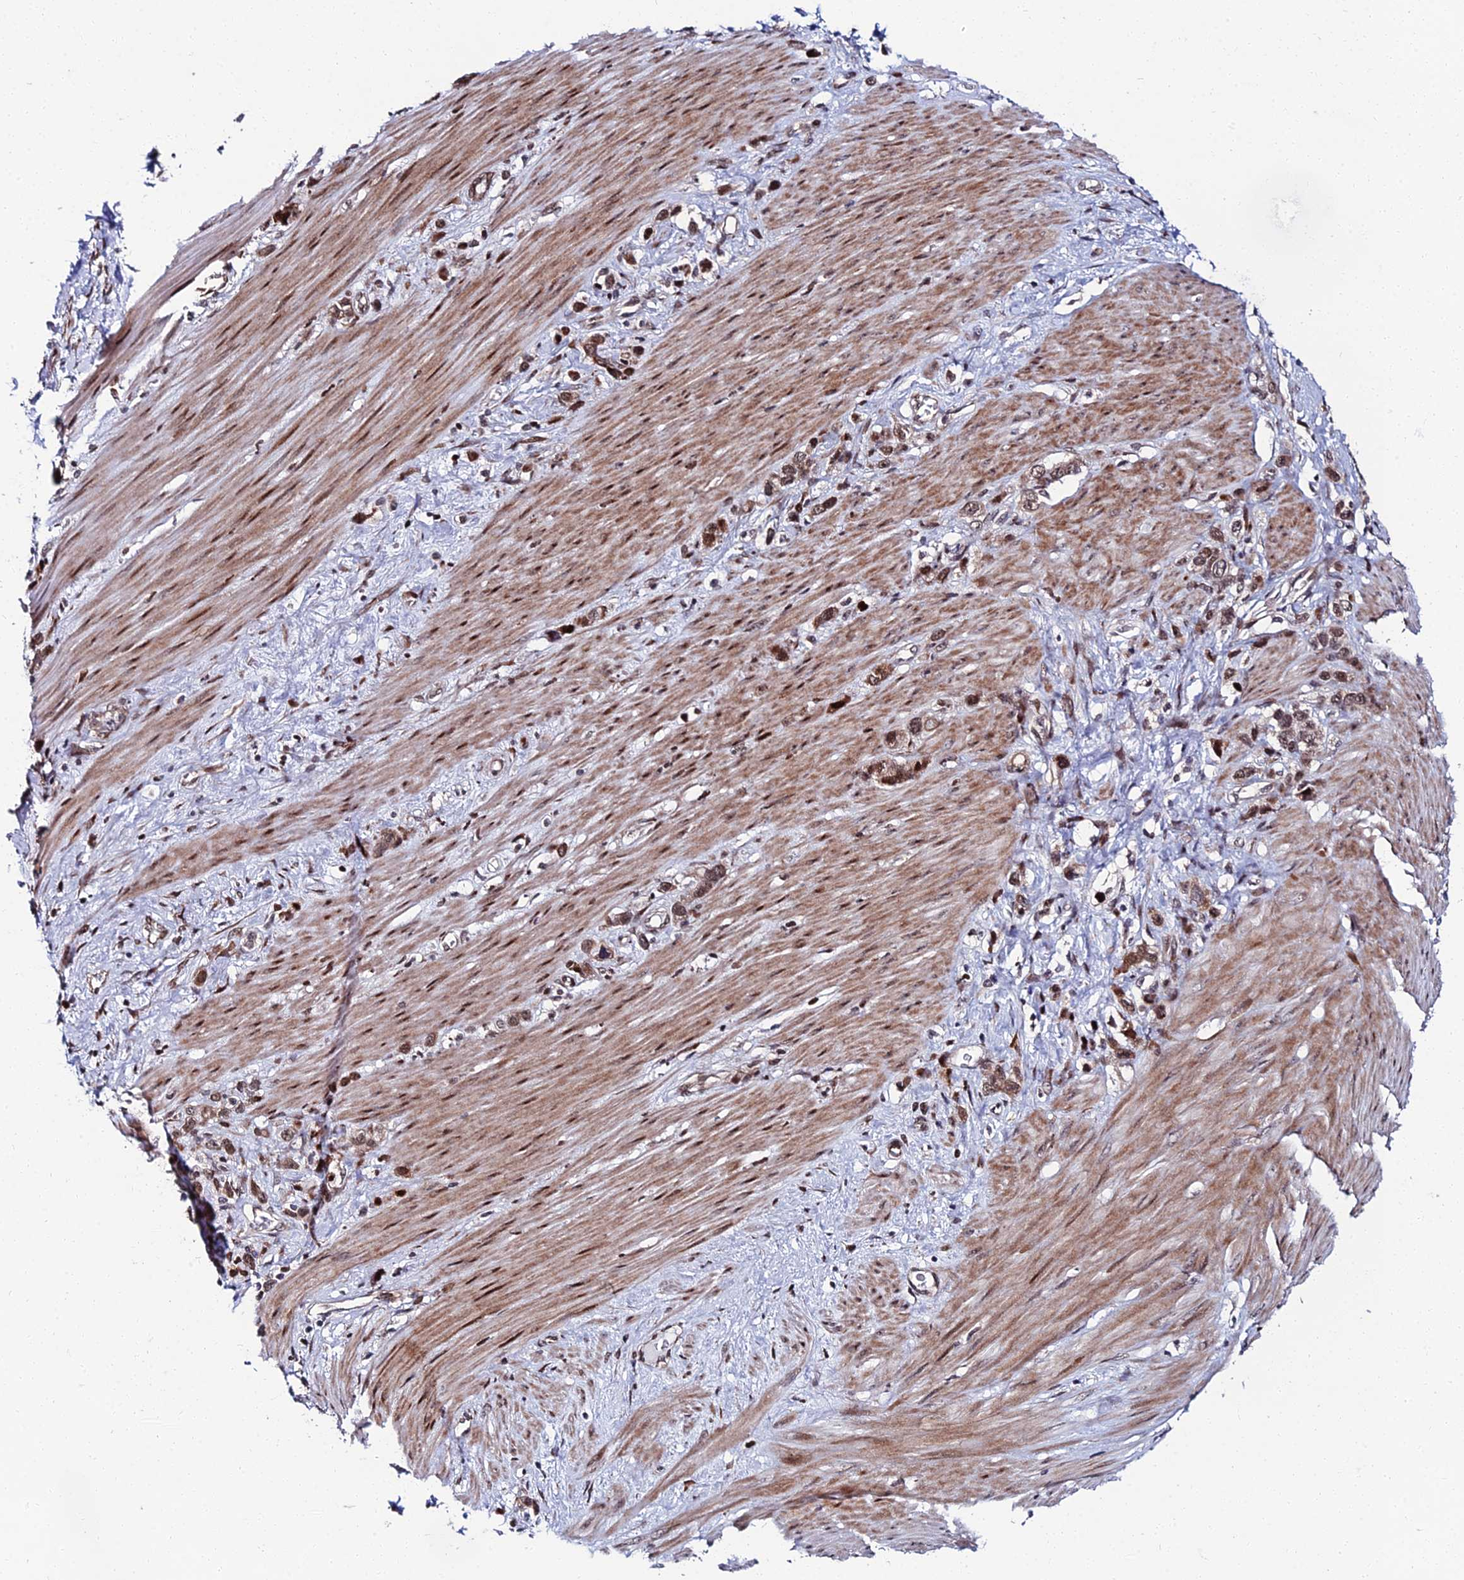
{"staining": {"intensity": "strong", "quantity": ">75%", "location": "nuclear"}, "tissue": "stomach cancer", "cell_type": "Tumor cells", "image_type": "cancer", "snomed": [{"axis": "morphology", "description": "Adenocarcinoma, NOS"}, {"axis": "morphology", "description": "Adenocarcinoma, High grade"}, {"axis": "topography", "description": "Stomach, upper"}, {"axis": "topography", "description": "Stomach, lower"}], "caption": "Human stomach adenocarcinoma stained with a brown dye displays strong nuclear positive staining in approximately >75% of tumor cells.", "gene": "ZNF668", "patient": {"sex": "female", "age": 65}}